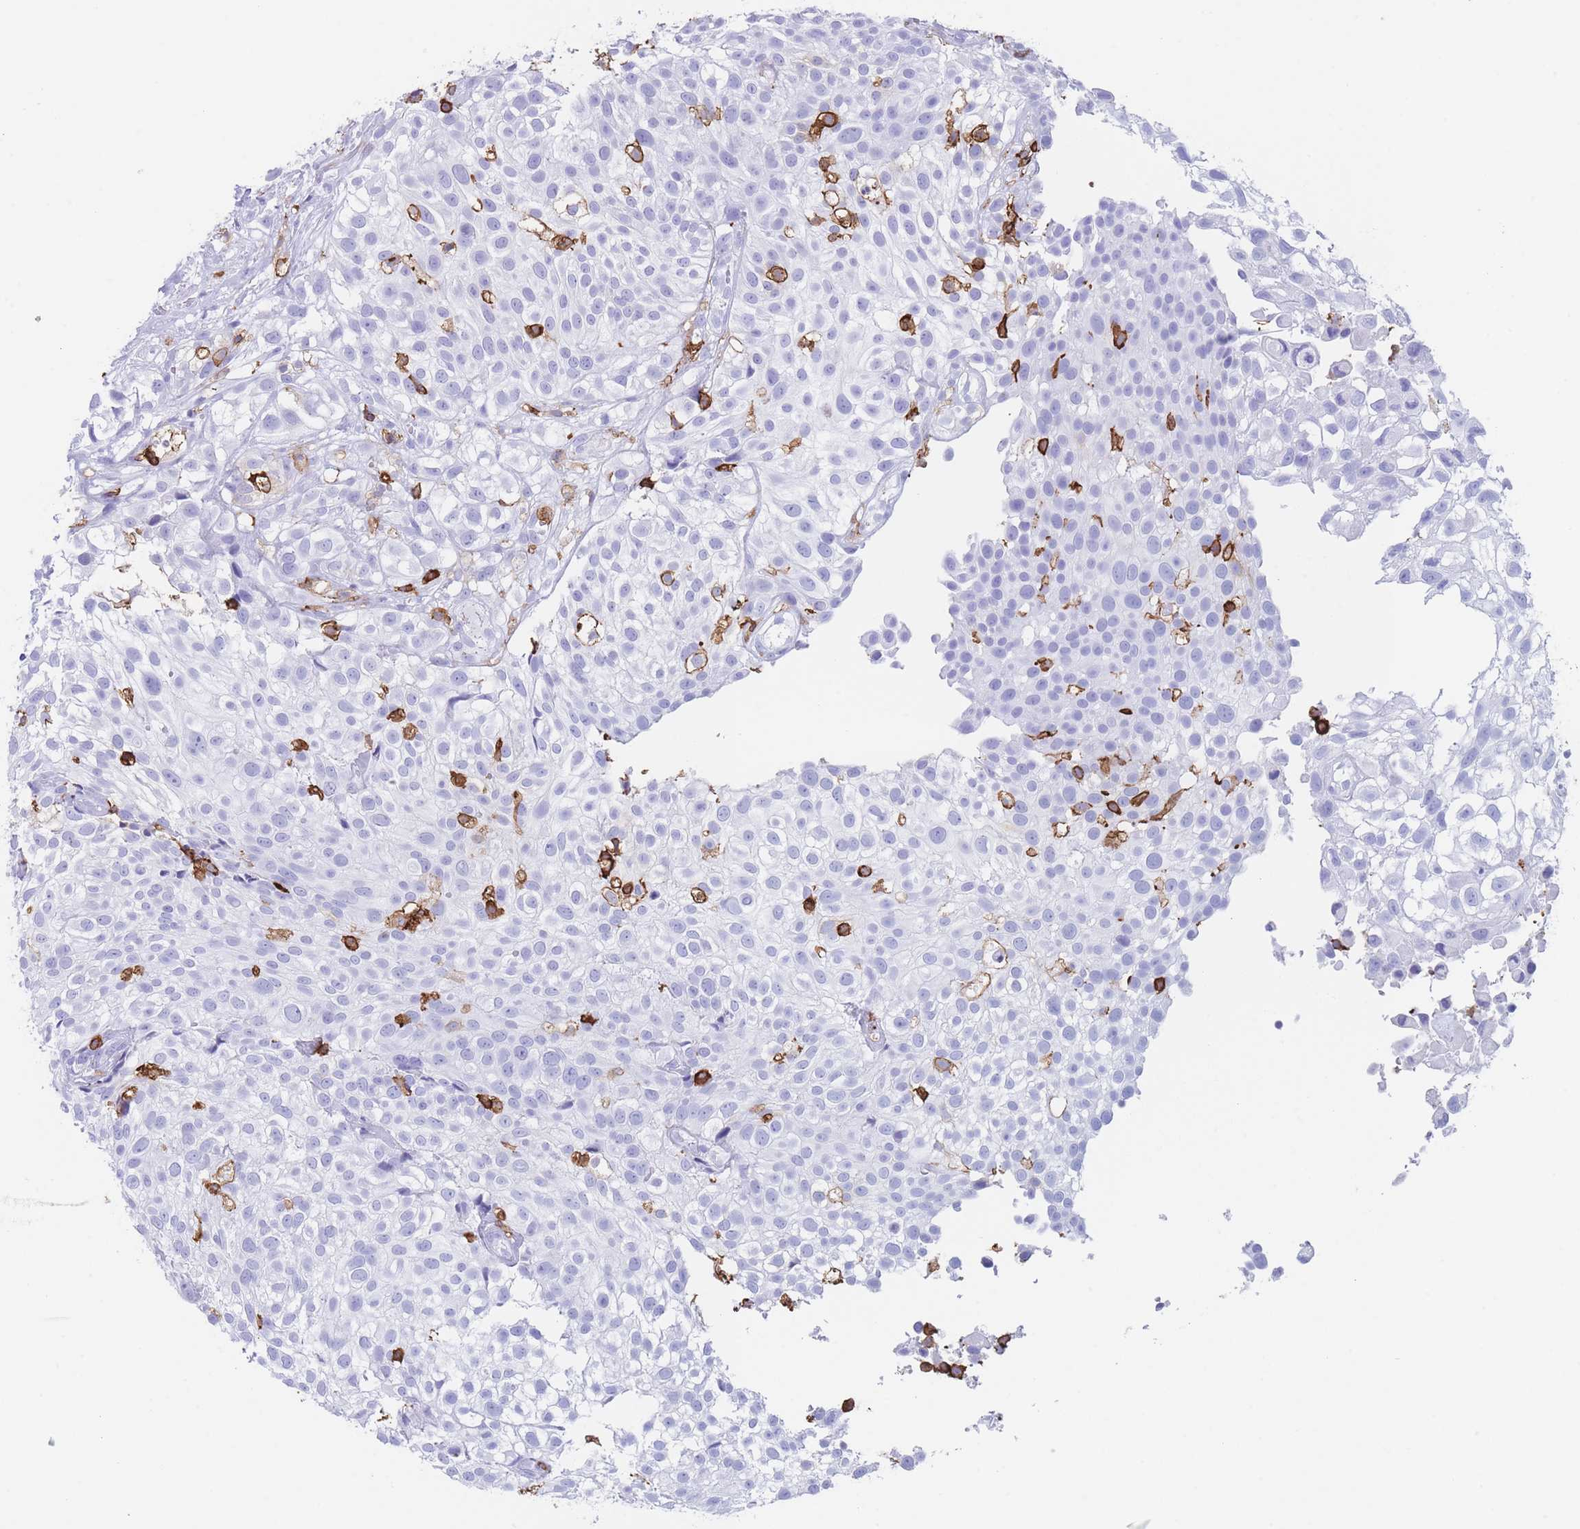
{"staining": {"intensity": "strong", "quantity": "<25%", "location": "cytoplasmic/membranous"}, "tissue": "urothelial cancer", "cell_type": "Tumor cells", "image_type": "cancer", "snomed": [{"axis": "morphology", "description": "Urothelial carcinoma, High grade"}, {"axis": "topography", "description": "Urinary bladder"}], "caption": "IHC of urothelial carcinoma (high-grade) shows medium levels of strong cytoplasmic/membranous positivity in about <25% of tumor cells.", "gene": "CORO1A", "patient": {"sex": "male", "age": 56}}